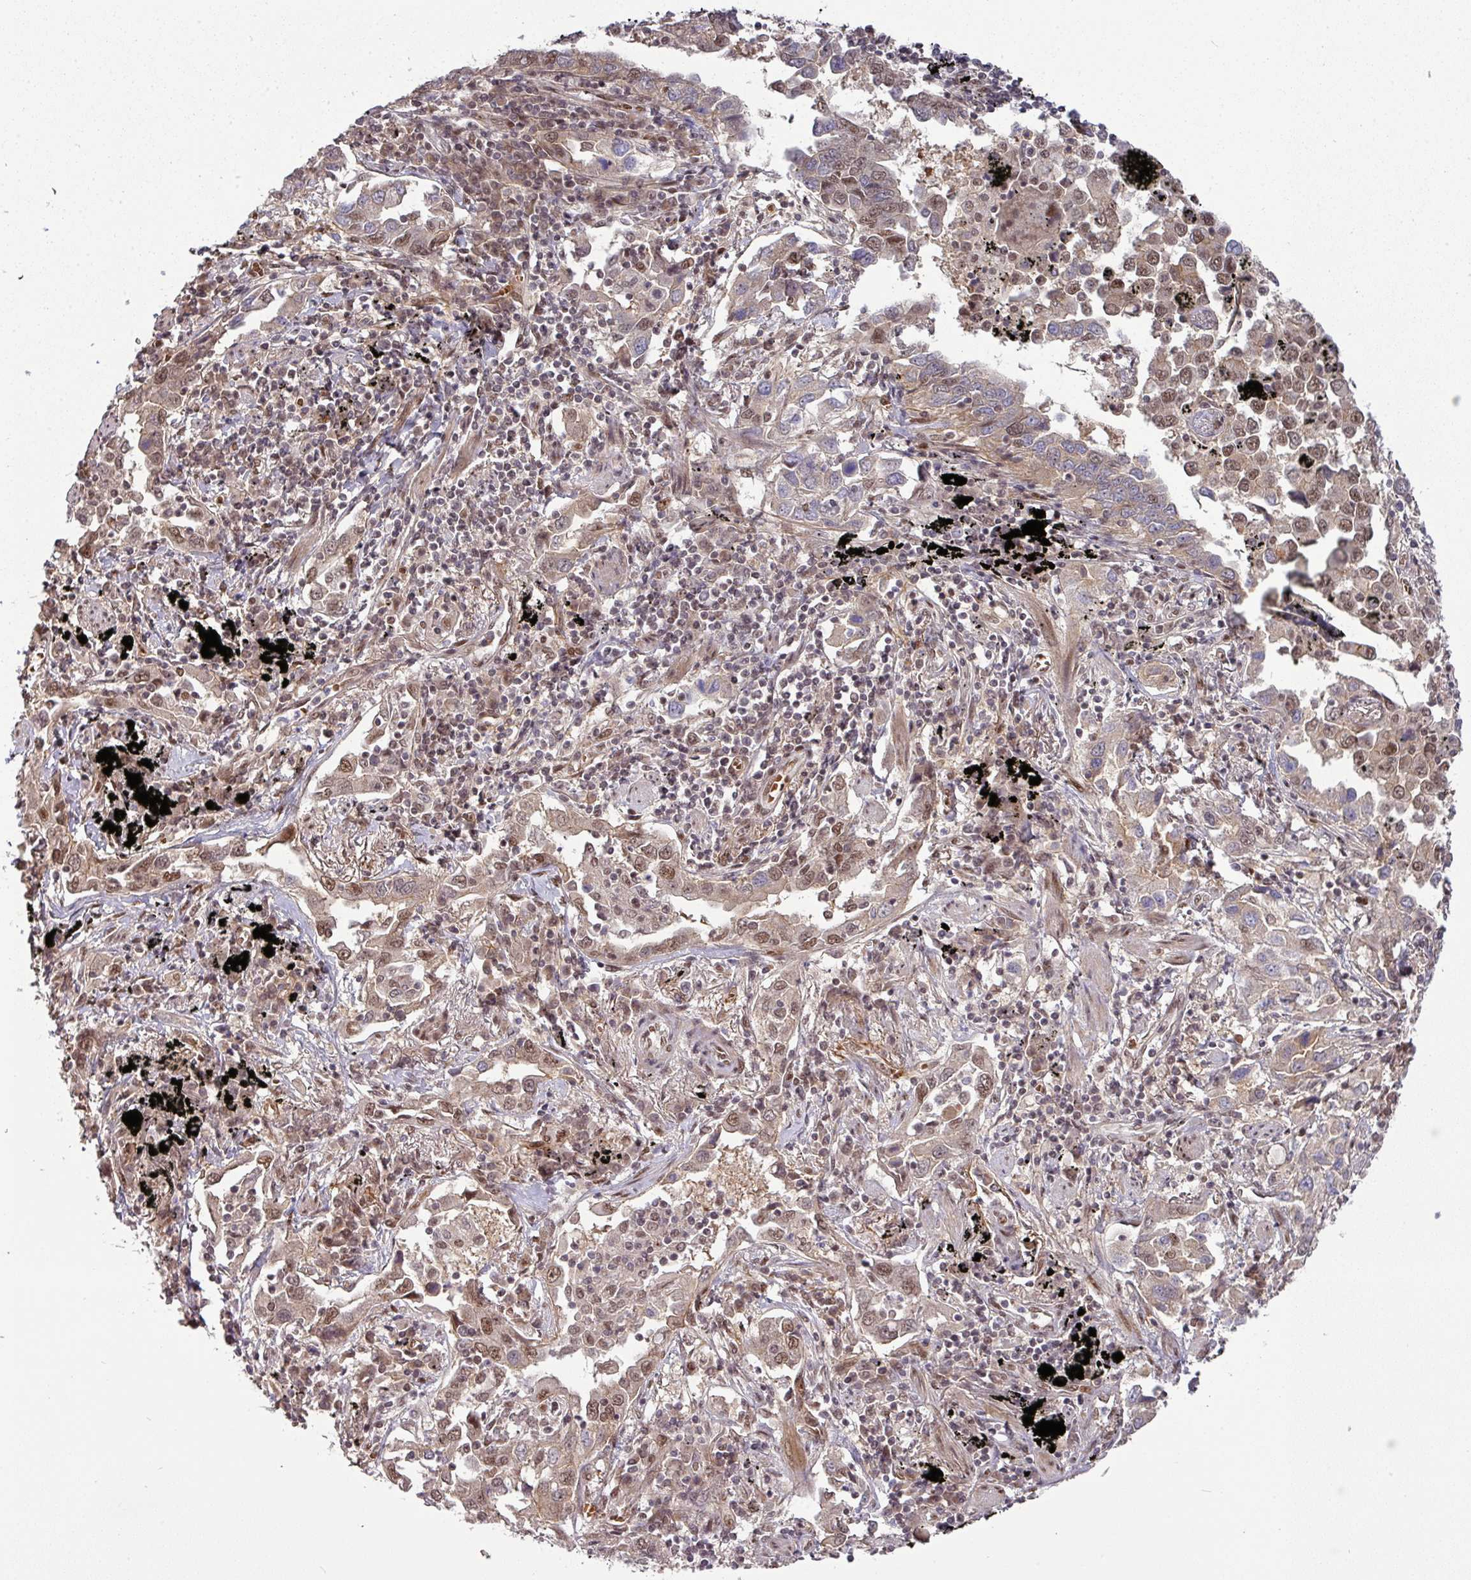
{"staining": {"intensity": "moderate", "quantity": ">75%", "location": "cytoplasmic/membranous,nuclear"}, "tissue": "lung cancer", "cell_type": "Tumor cells", "image_type": "cancer", "snomed": [{"axis": "morphology", "description": "Adenocarcinoma, NOS"}, {"axis": "topography", "description": "Lung"}], "caption": "Adenocarcinoma (lung) was stained to show a protein in brown. There is medium levels of moderate cytoplasmic/membranous and nuclear positivity in about >75% of tumor cells.", "gene": "CIC", "patient": {"sex": "male", "age": 67}}